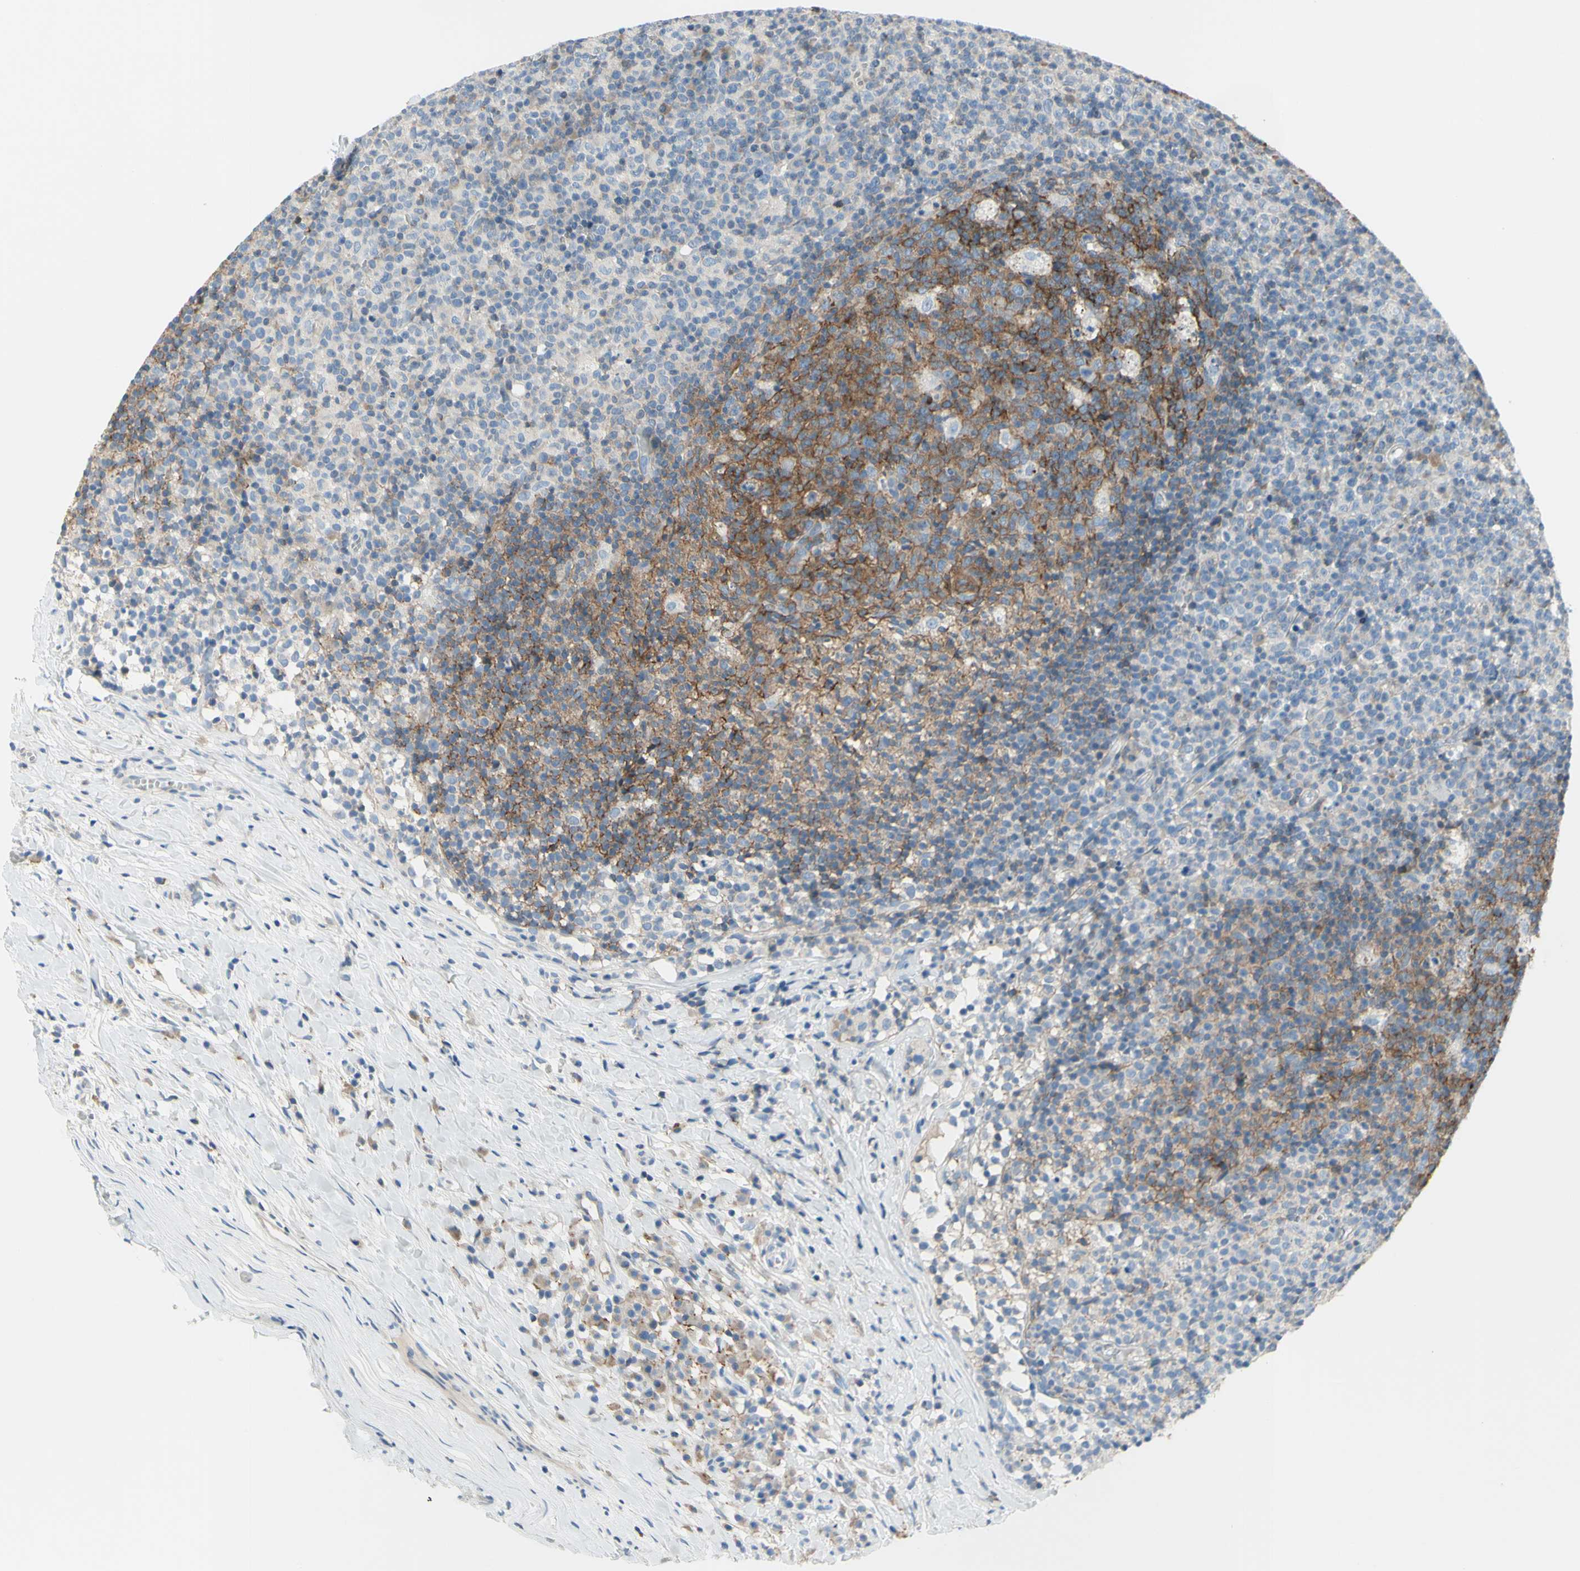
{"staining": {"intensity": "strong", "quantity": ">75%", "location": "cytoplasmic/membranous"}, "tissue": "lymph node", "cell_type": "Germinal center cells", "image_type": "normal", "snomed": [{"axis": "morphology", "description": "Normal tissue, NOS"}, {"axis": "morphology", "description": "Inflammation, NOS"}, {"axis": "topography", "description": "Lymph node"}], "caption": "This histopathology image displays IHC staining of unremarkable human lymph node, with high strong cytoplasmic/membranous positivity in about >75% of germinal center cells.", "gene": "MUC1", "patient": {"sex": "male", "age": 55}}